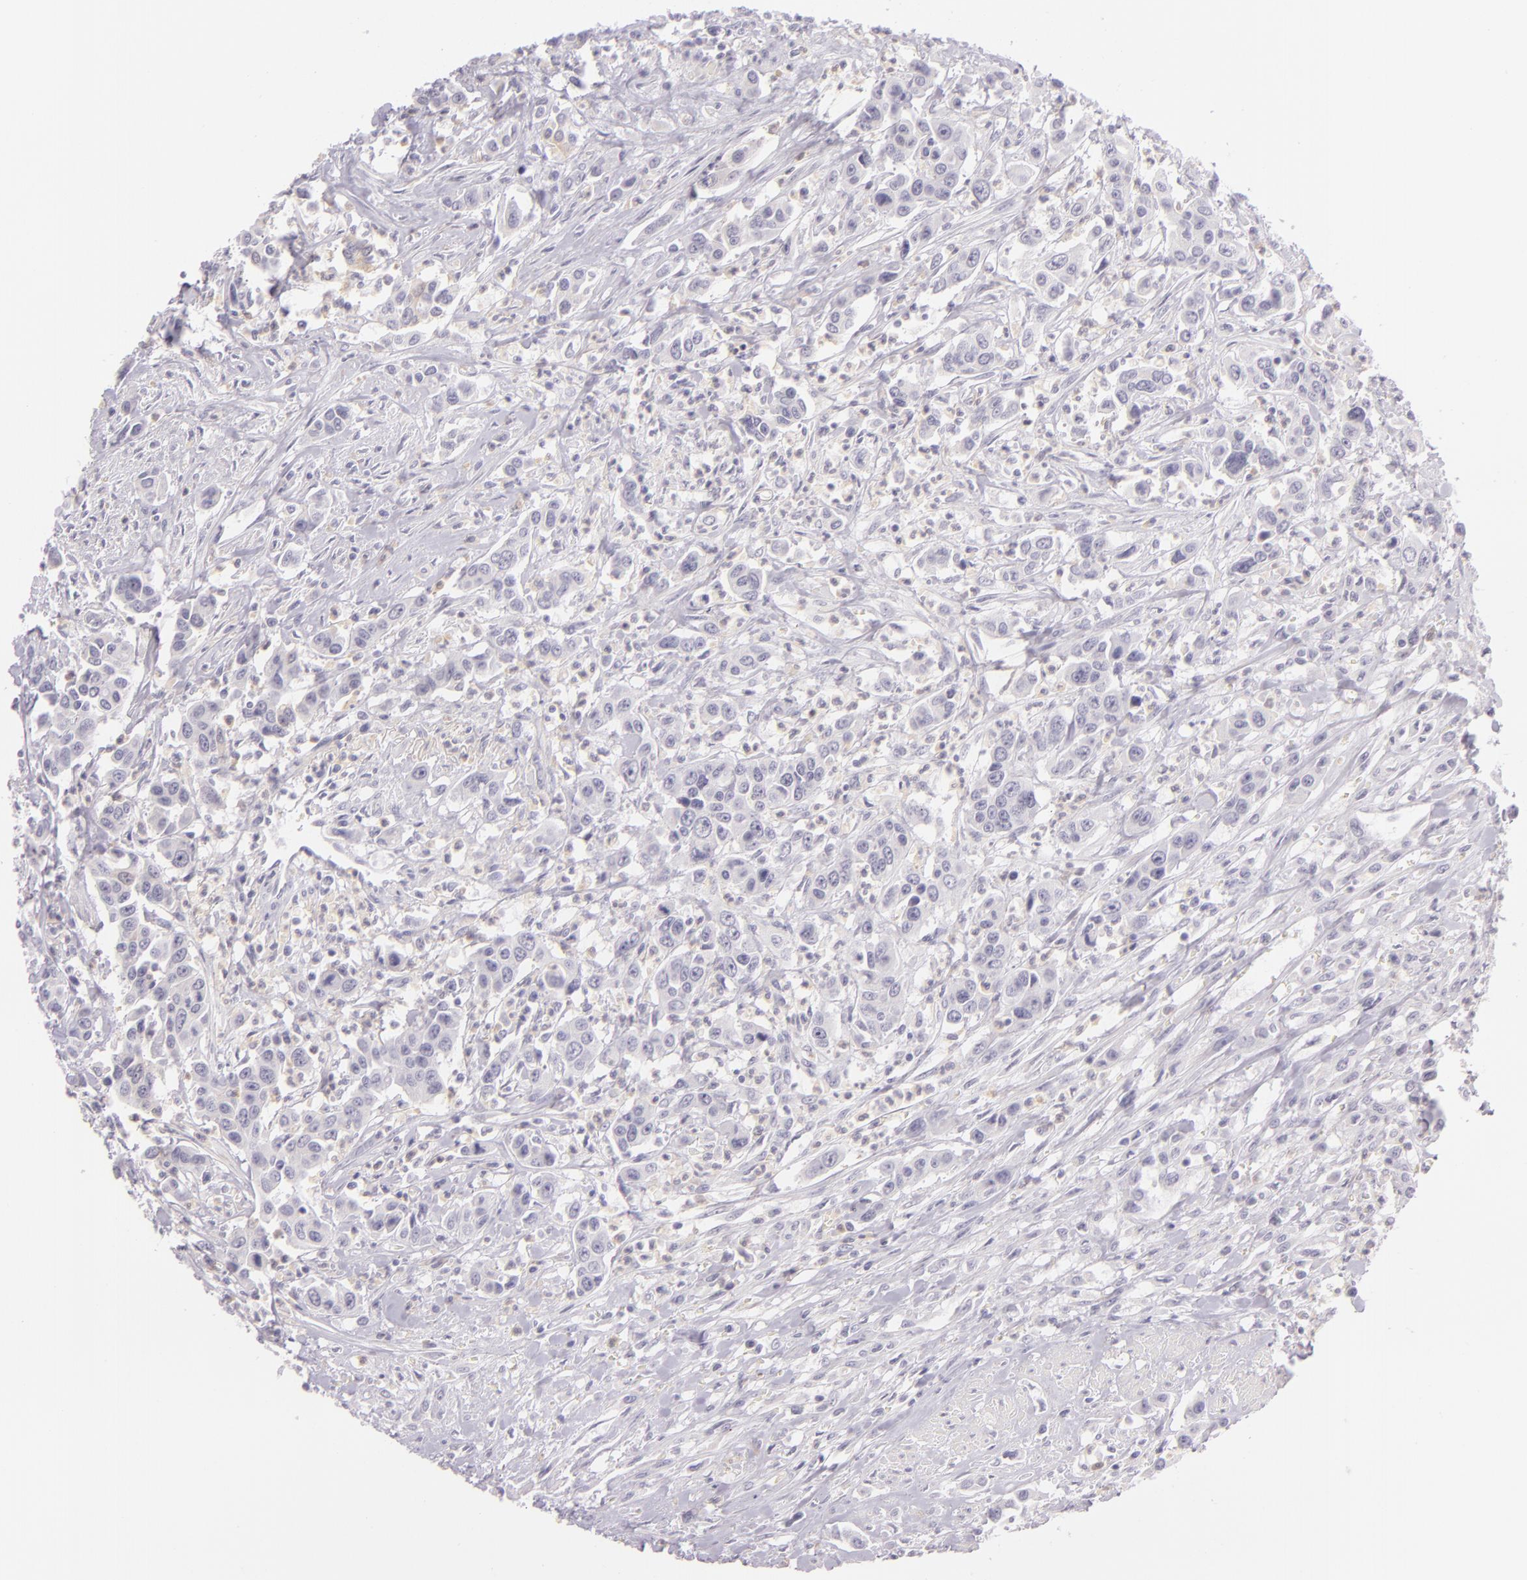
{"staining": {"intensity": "negative", "quantity": "none", "location": "none"}, "tissue": "urothelial cancer", "cell_type": "Tumor cells", "image_type": "cancer", "snomed": [{"axis": "morphology", "description": "Urothelial carcinoma, High grade"}, {"axis": "topography", "description": "Urinary bladder"}], "caption": "This is an IHC histopathology image of human high-grade urothelial carcinoma. There is no positivity in tumor cells.", "gene": "CBS", "patient": {"sex": "male", "age": 86}}